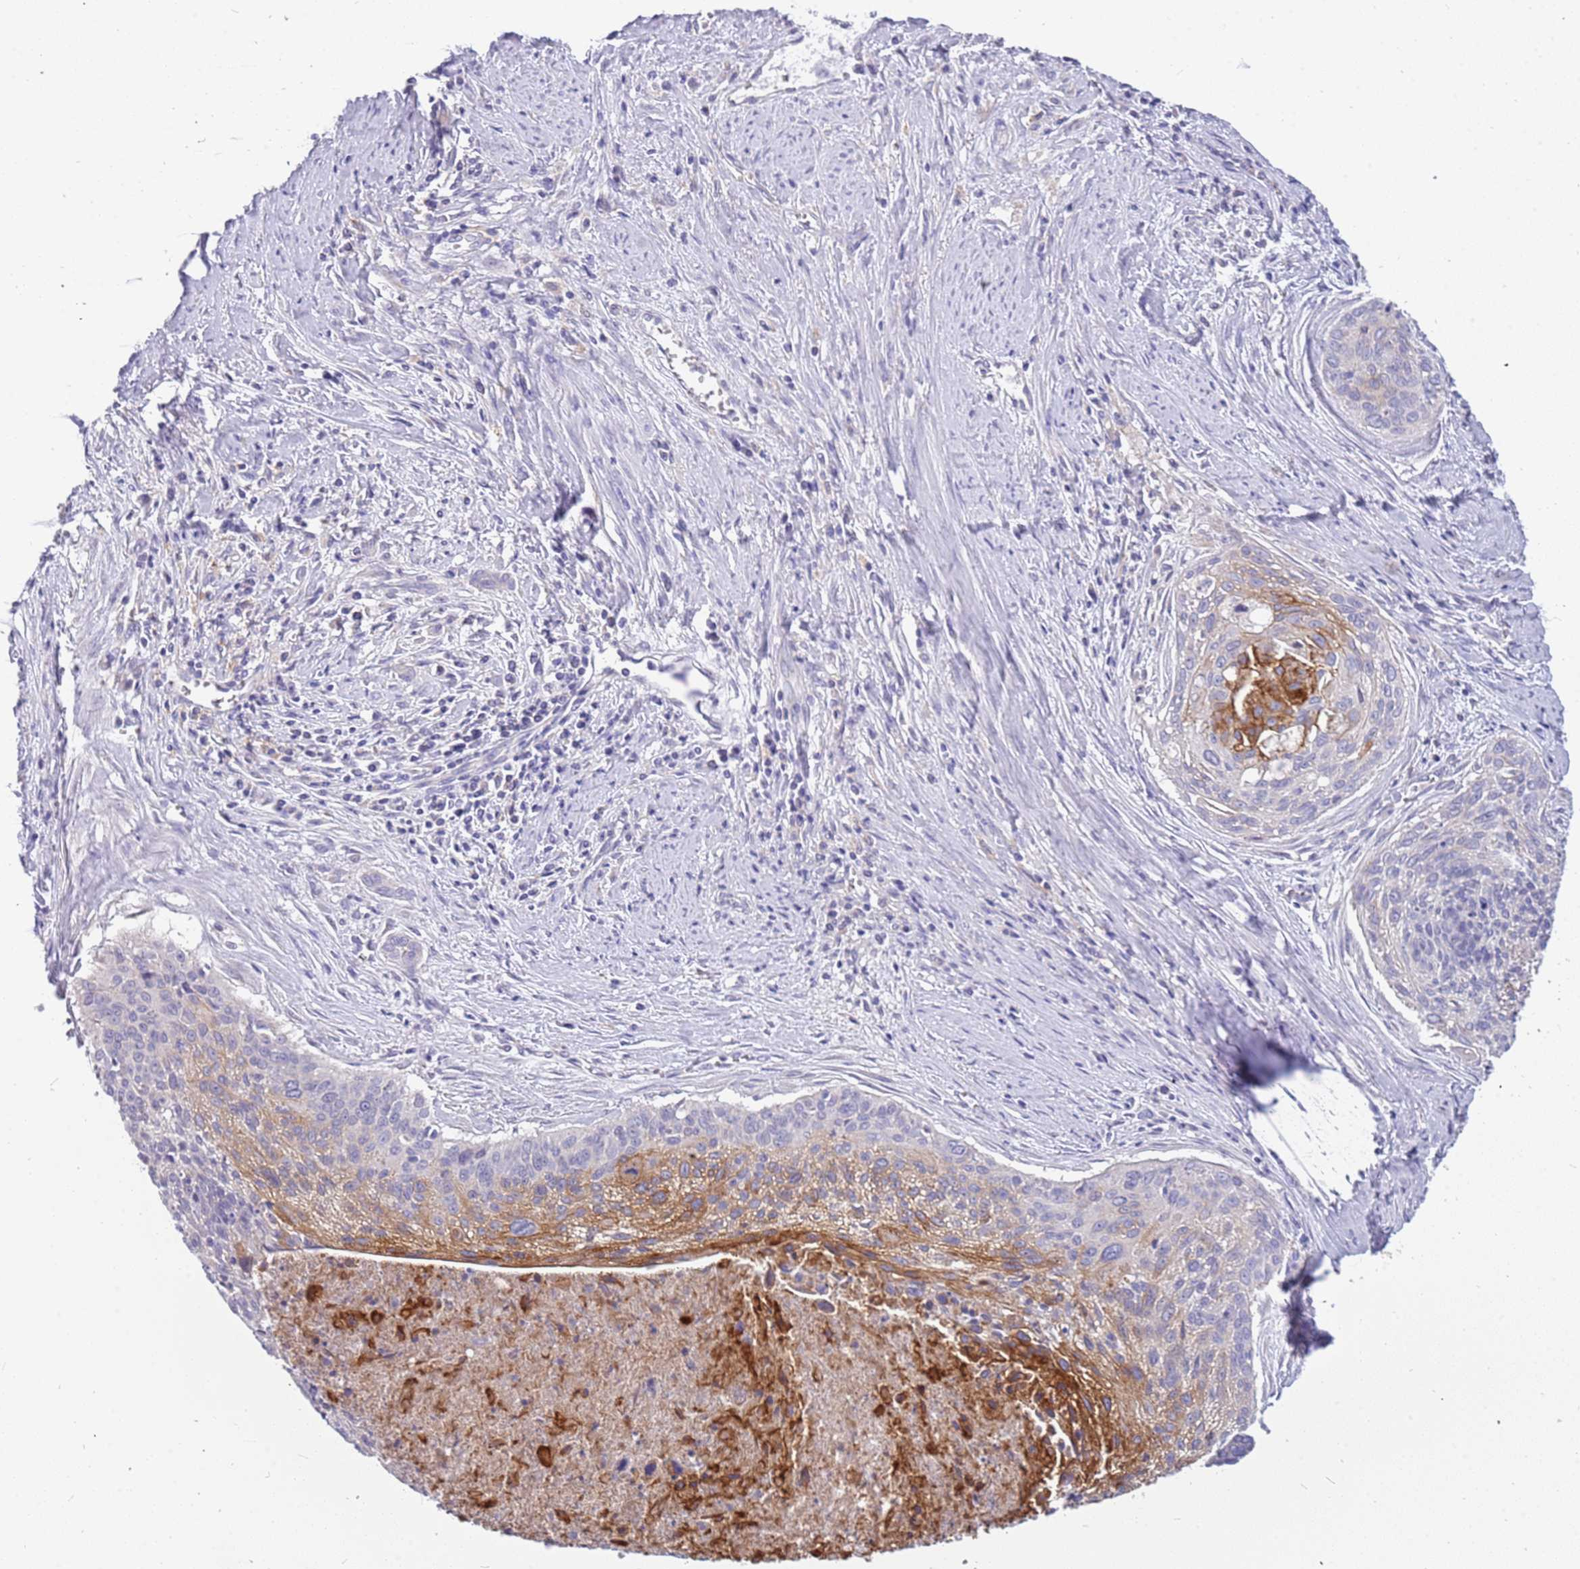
{"staining": {"intensity": "moderate", "quantity": "<25%", "location": "cytoplasmic/membranous"}, "tissue": "cervical cancer", "cell_type": "Tumor cells", "image_type": "cancer", "snomed": [{"axis": "morphology", "description": "Squamous cell carcinoma, NOS"}, {"axis": "topography", "description": "Cervix"}], "caption": "Tumor cells show moderate cytoplasmic/membranous positivity in about <25% of cells in squamous cell carcinoma (cervical).", "gene": "RHCG", "patient": {"sex": "female", "age": 55}}